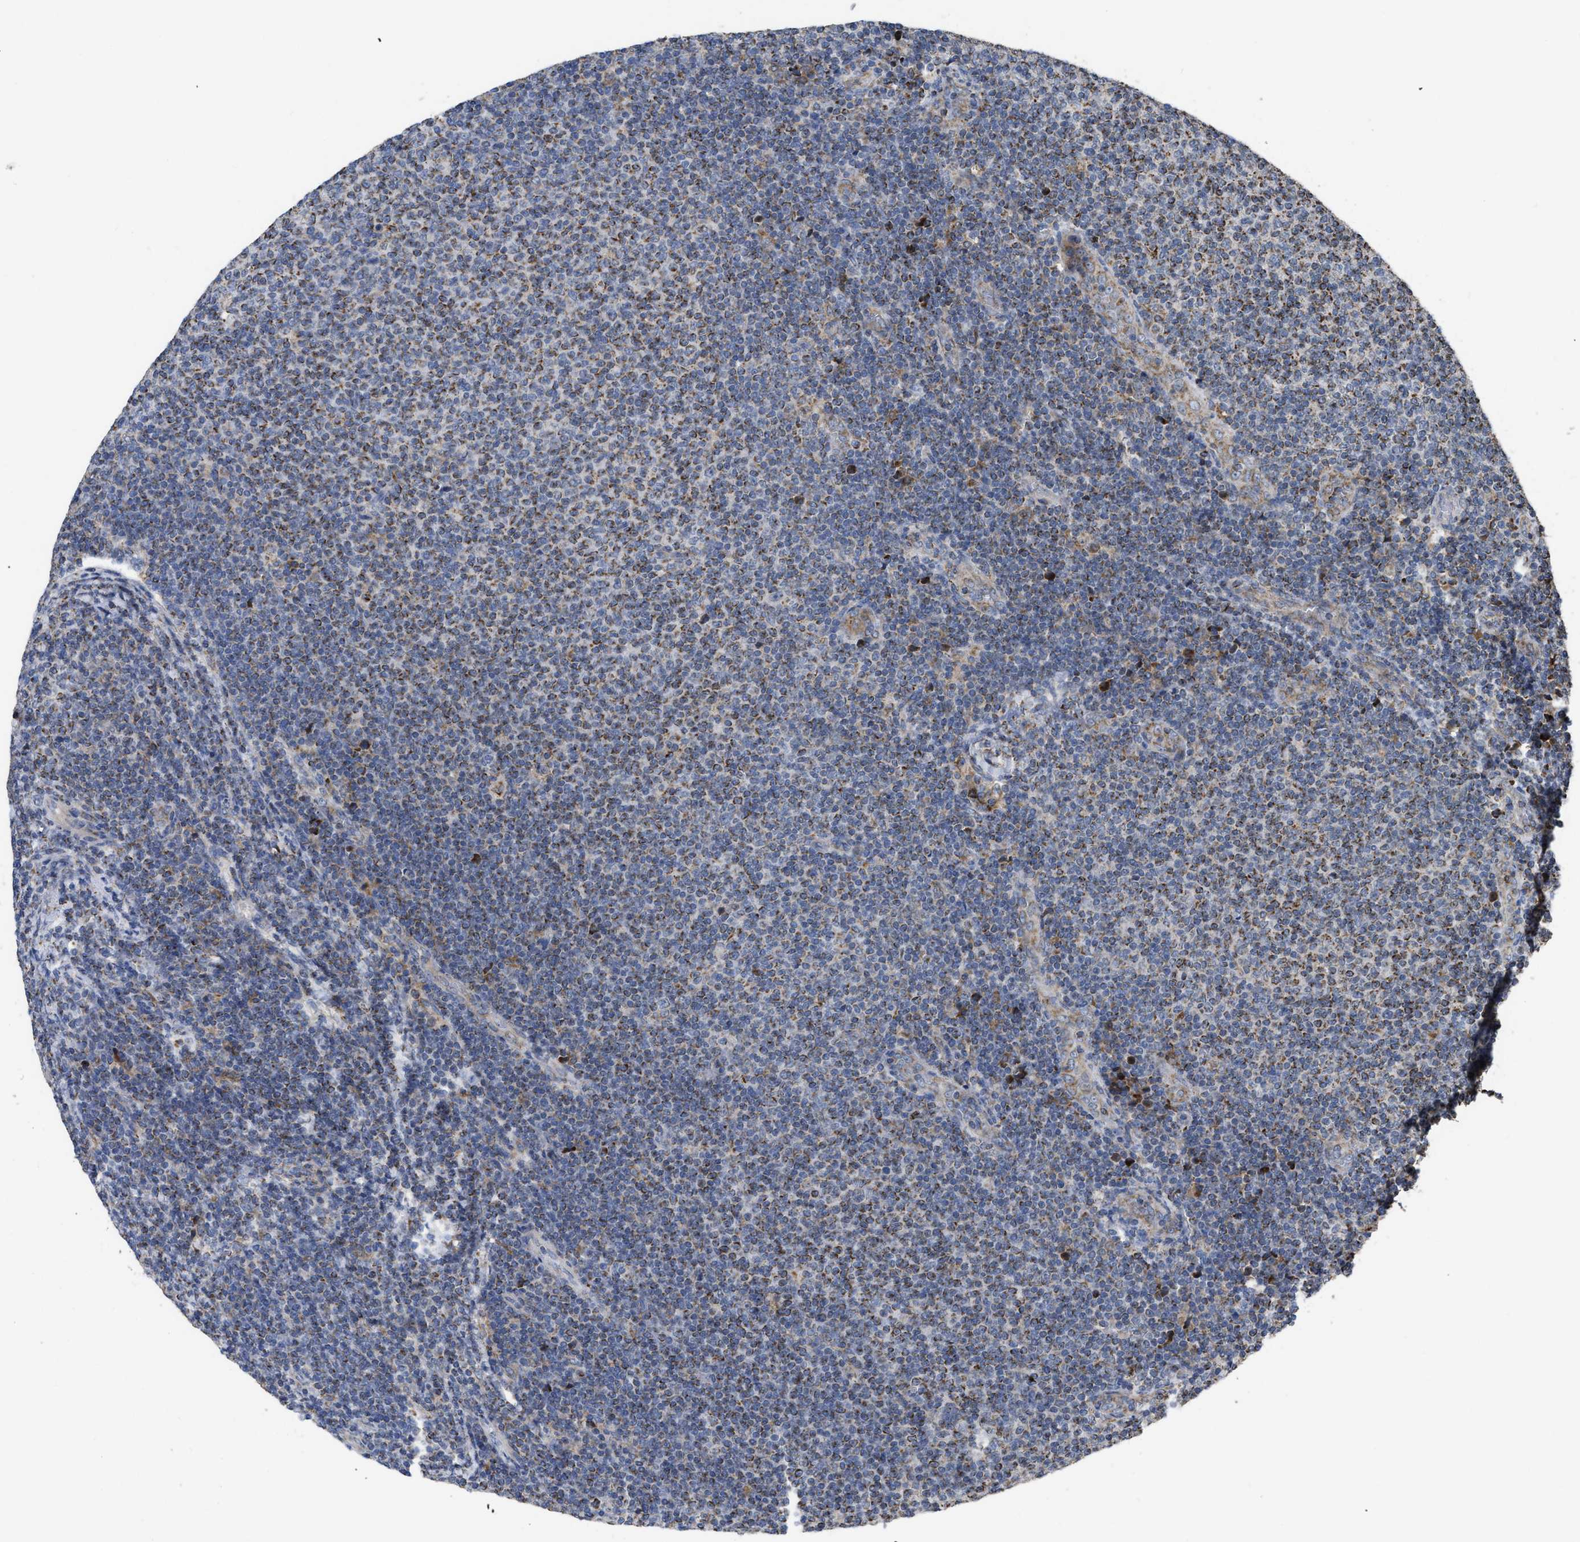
{"staining": {"intensity": "moderate", "quantity": ">75%", "location": "cytoplasmic/membranous"}, "tissue": "lymphoma", "cell_type": "Tumor cells", "image_type": "cancer", "snomed": [{"axis": "morphology", "description": "Malignant lymphoma, non-Hodgkin's type, Low grade"}, {"axis": "topography", "description": "Lymph node"}], "caption": "This is a histology image of immunohistochemistry staining of lymphoma, which shows moderate expression in the cytoplasmic/membranous of tumor cells.", "gene": "AK2", "patient": {"sex": "male", "age": 66}}